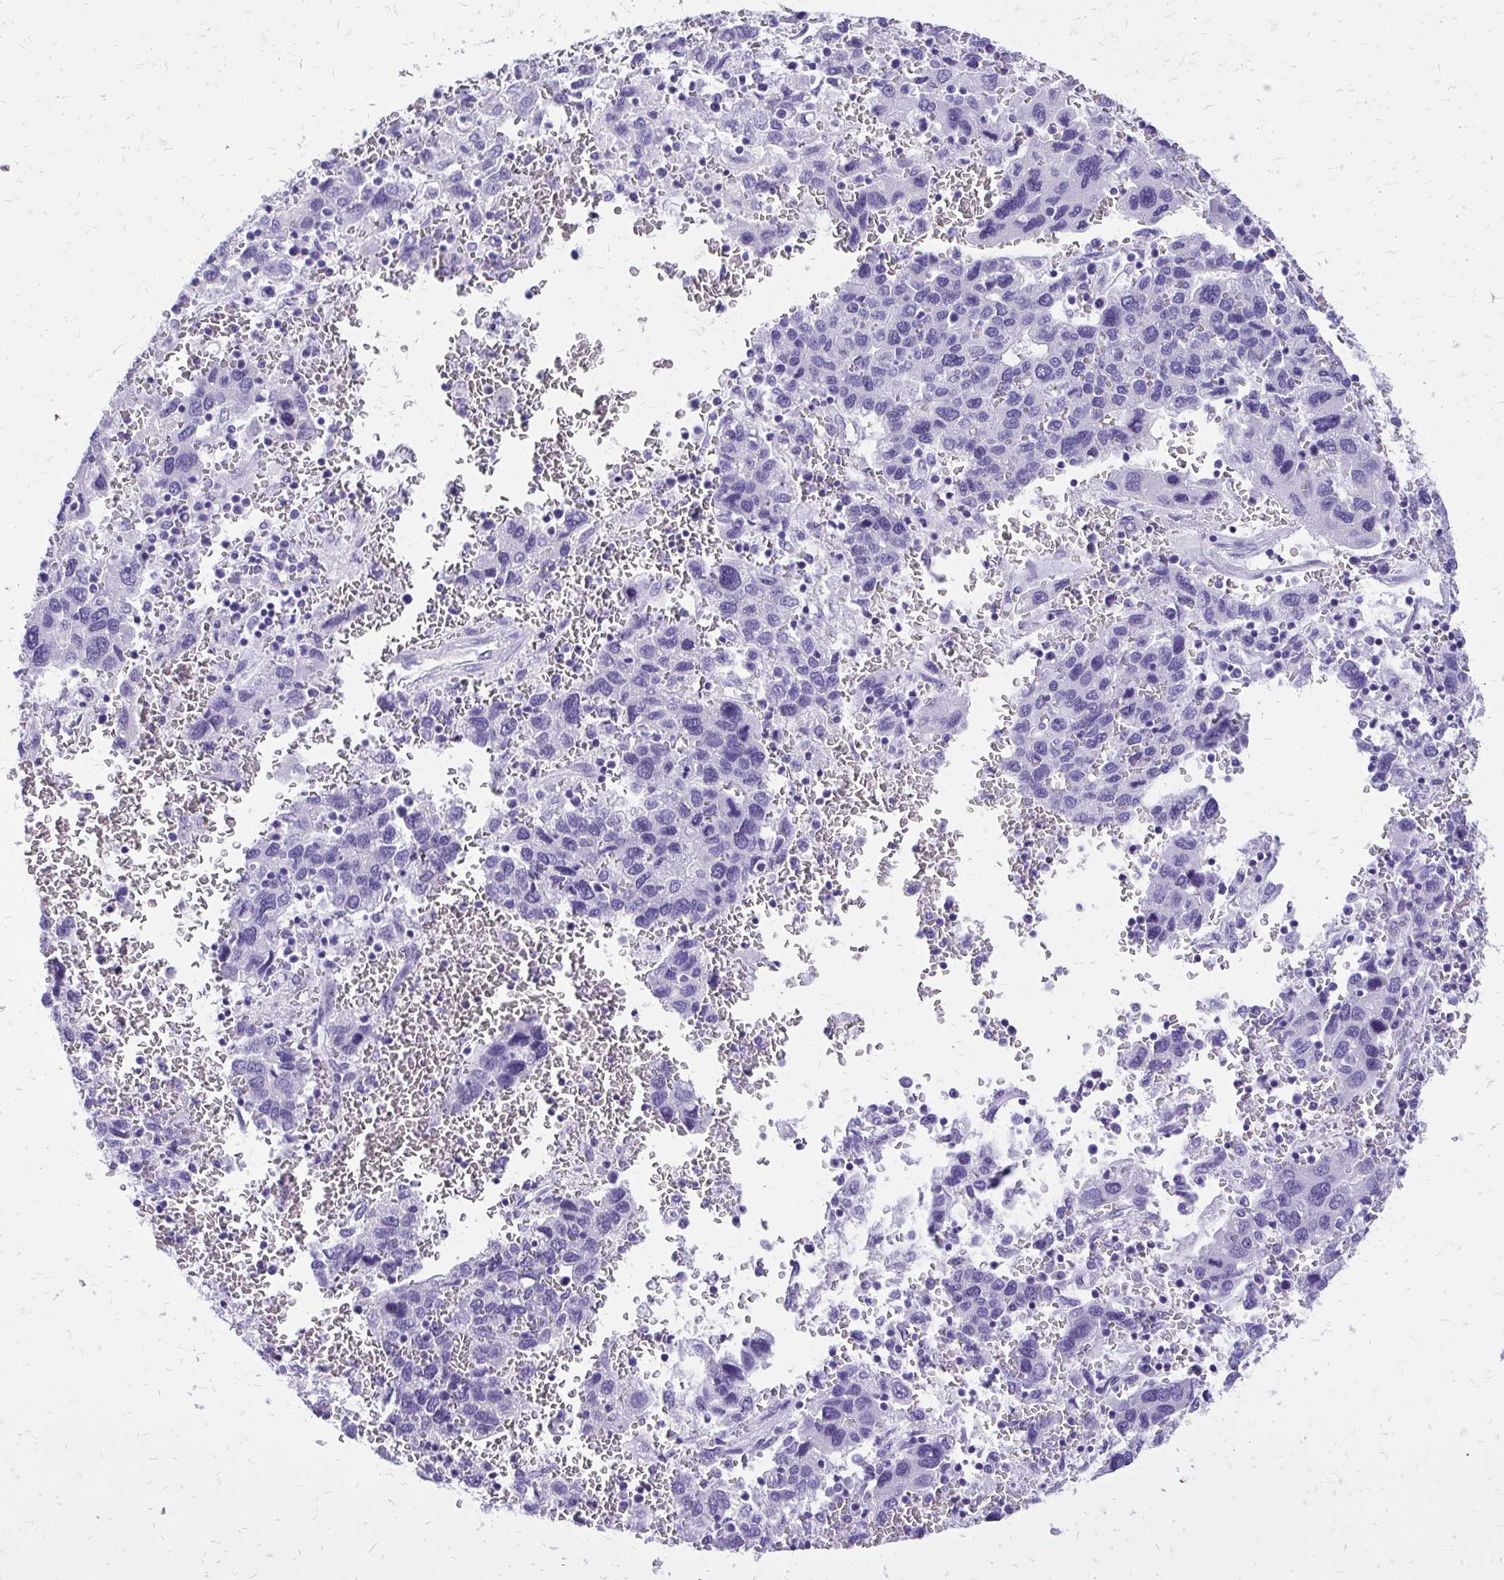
{"staining": {"intensity": "negative", "quantity": "none", "location": "none"}, "tissue": "liver cancer", "cell_type": "Tumor cells", "image_type": "cancer", "snomed": [{"axis": "morphology", "description": "Carcinoma, Hepatocellular, NOS"}, {"axis": "topography", "description": "Liver"}], "caption": "Photomicrograph shows no significant protein staining in tumor cells of liver hepatocellular carcinoma.", "gene": "SLC32A1", "patient": {"sex": "male", "age": 69}}